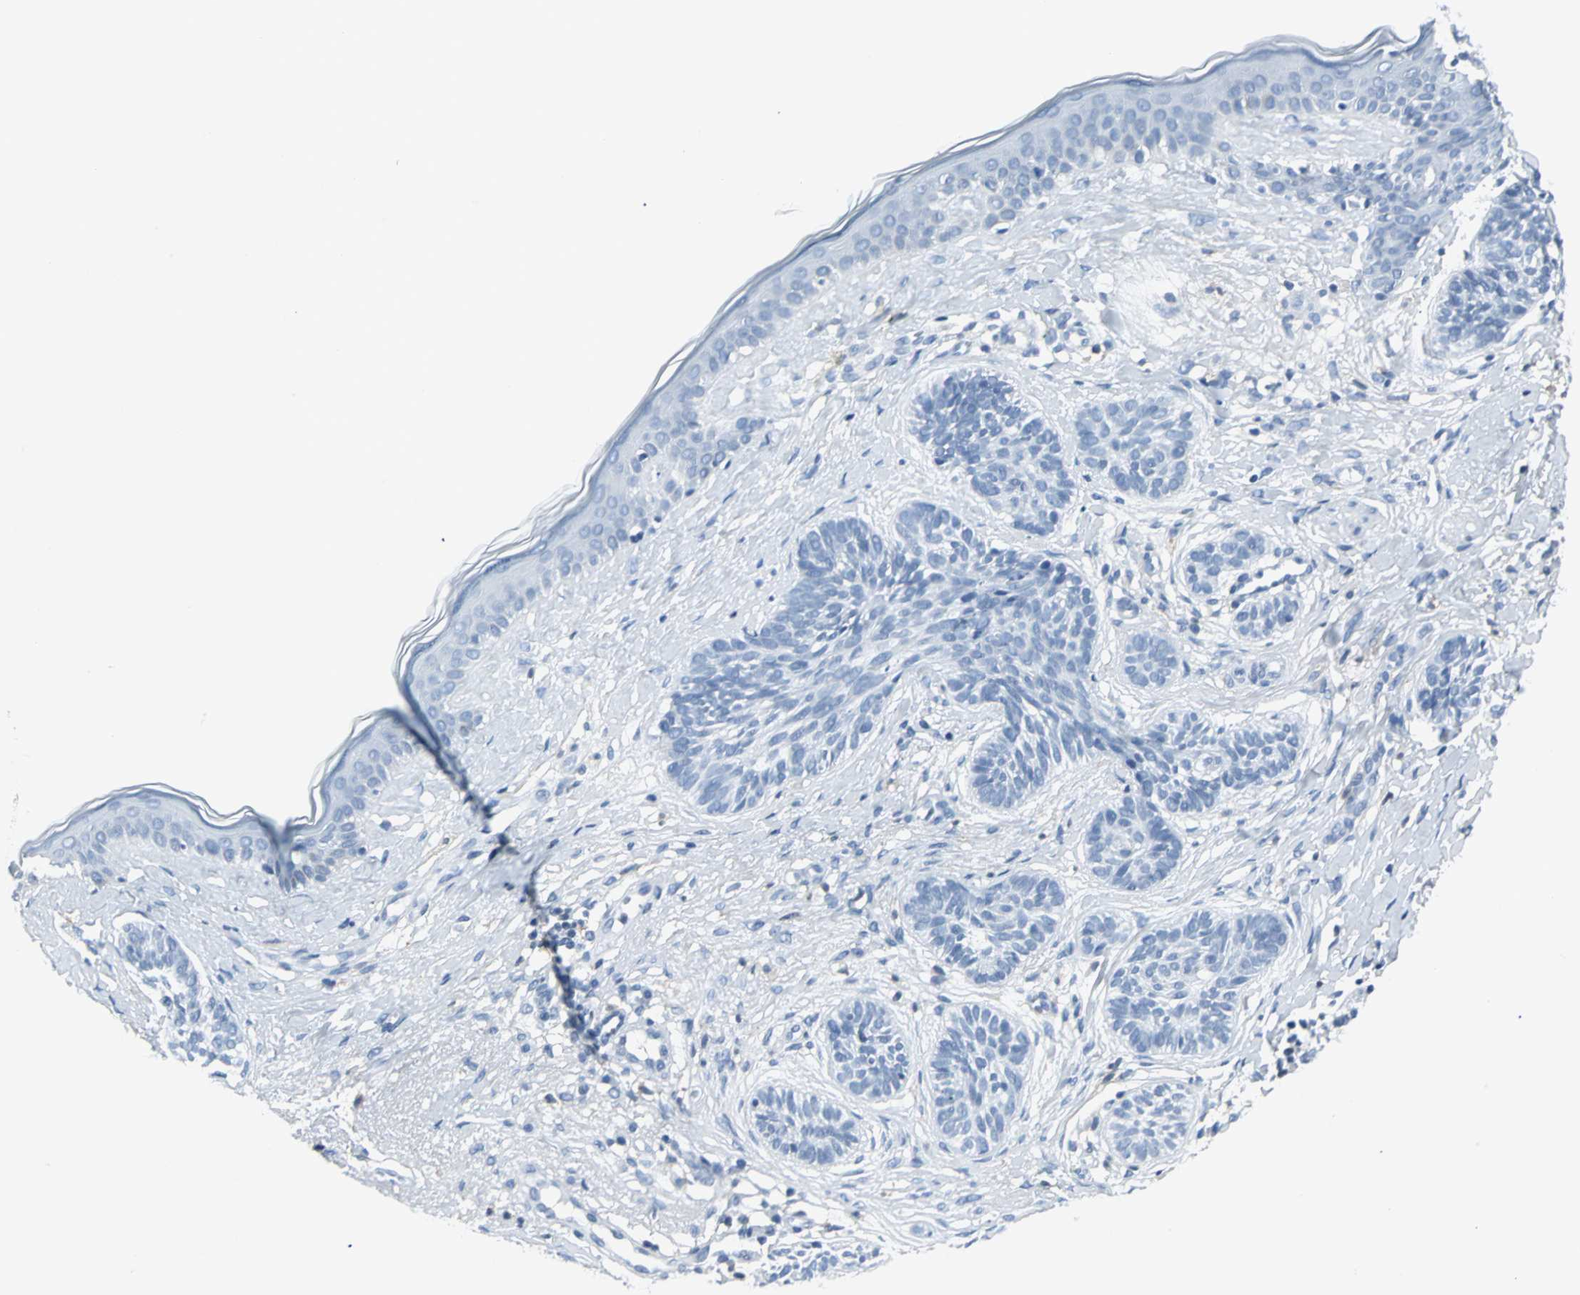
{"staining": {"intensity": "negative", "quantity": "none", "location": "none"}, "tissue": "skin cancer", "cell_type": "Tumor cells", "image_type": "cancer", "snomed": [{"axis": "morphology", "description": "Normal tissue, NOS"}, {"axis": "morphology", "description": "Basal cell carcinoma"}, {"axis": "topography", "description": "Skin"}], "caption": "DAB immunohistochemical staining of skin basal cell carcinoma demonstrates no significant positivity in tumor cells.", "gene": "IQGAP2", "patient": {"sex": "male", "age": 63}}